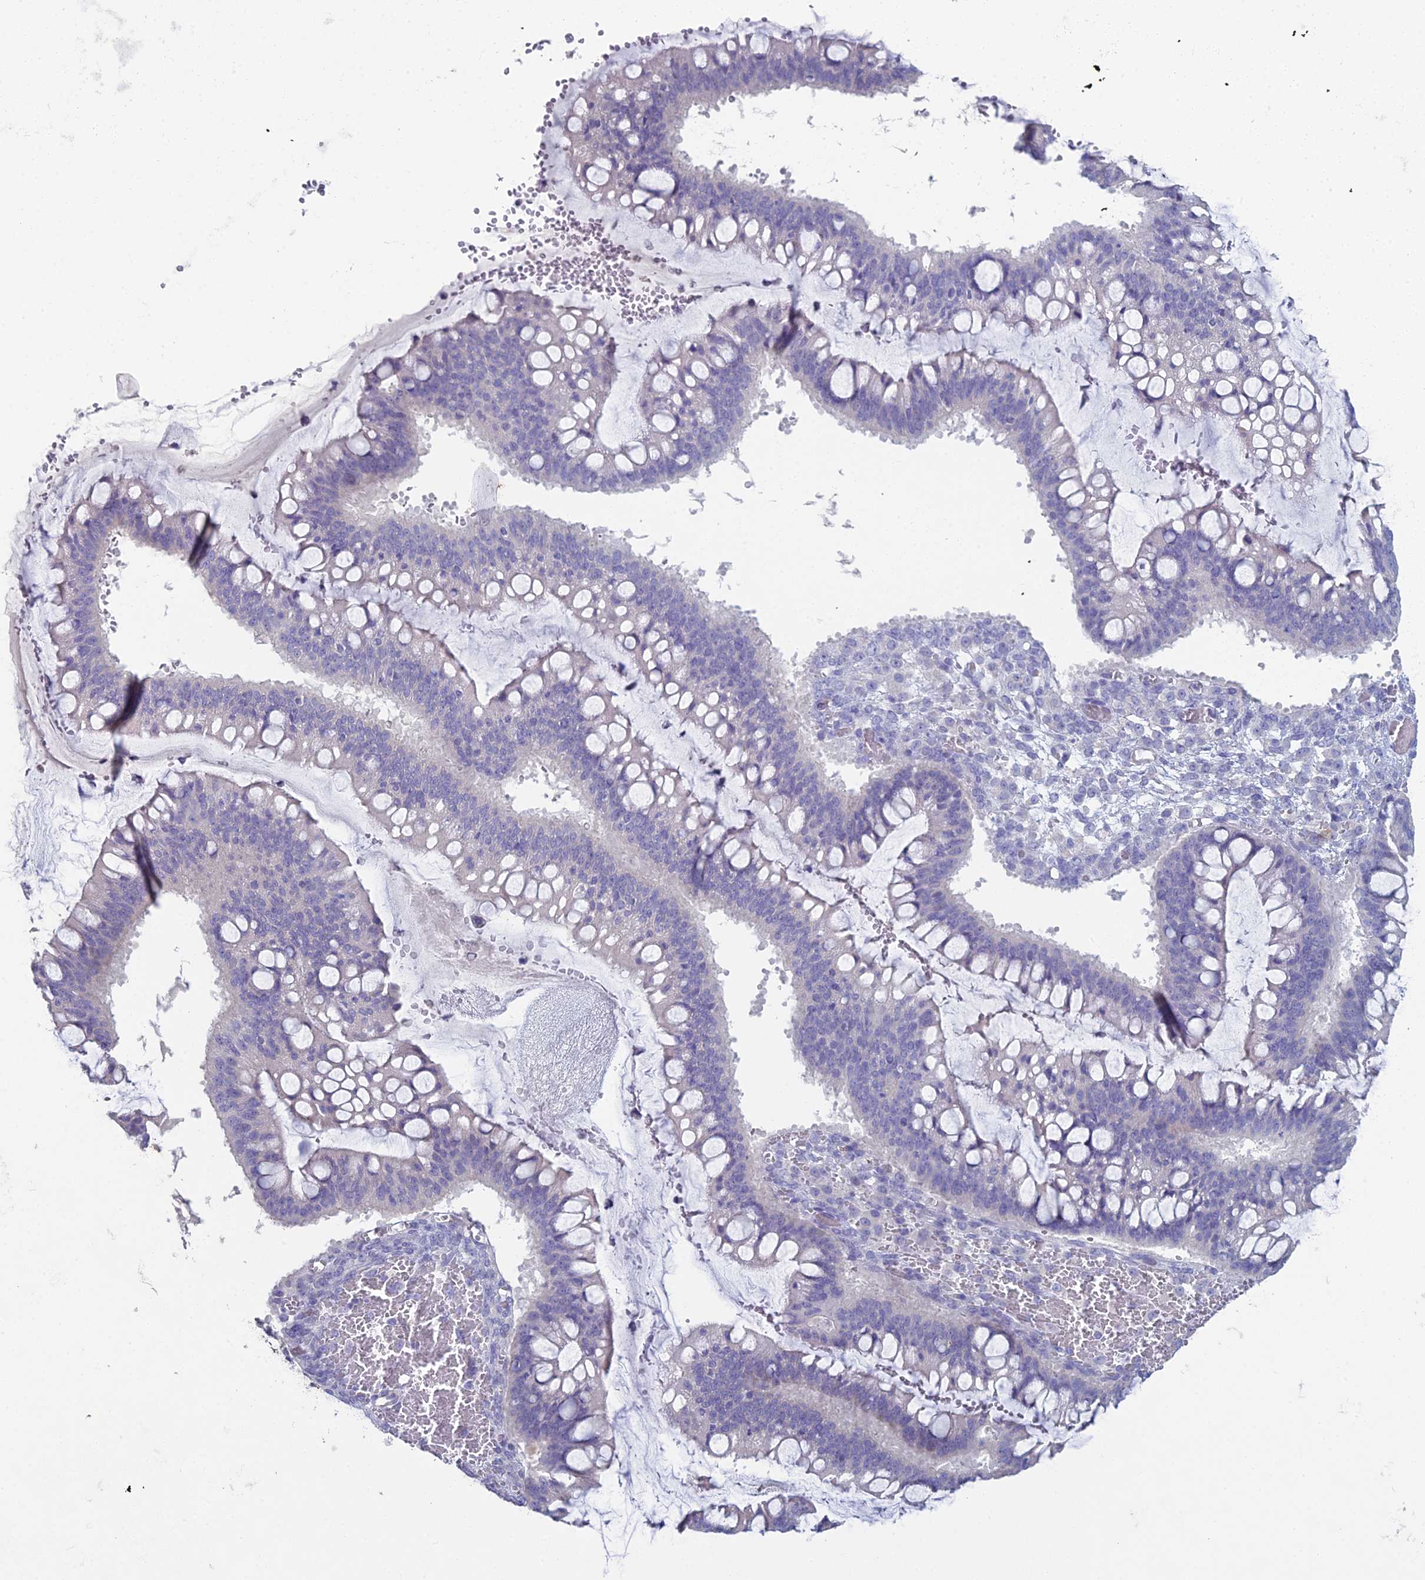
{"staining": {"intensity": "negative", "quantity": "none", "location": "none"}, "tissue": "ovarian cancer", "cell_type": "Tumor cells", "image_type": "cancer", "snomed": [{"axis": "morphology", "description": "Cystadenocarcinoma, mucinous, NOS"}, {"axis": "topography", "description": "Ovary"}], "caption": "Ovarian cancer (mucinous cystadenocarcinoma) stained for a protein using immunohistochemistry (IHC) demonstrates no staining tumor cells.", "gene": "NCAM1", "patient": {"sex": "female", "age": 73}}